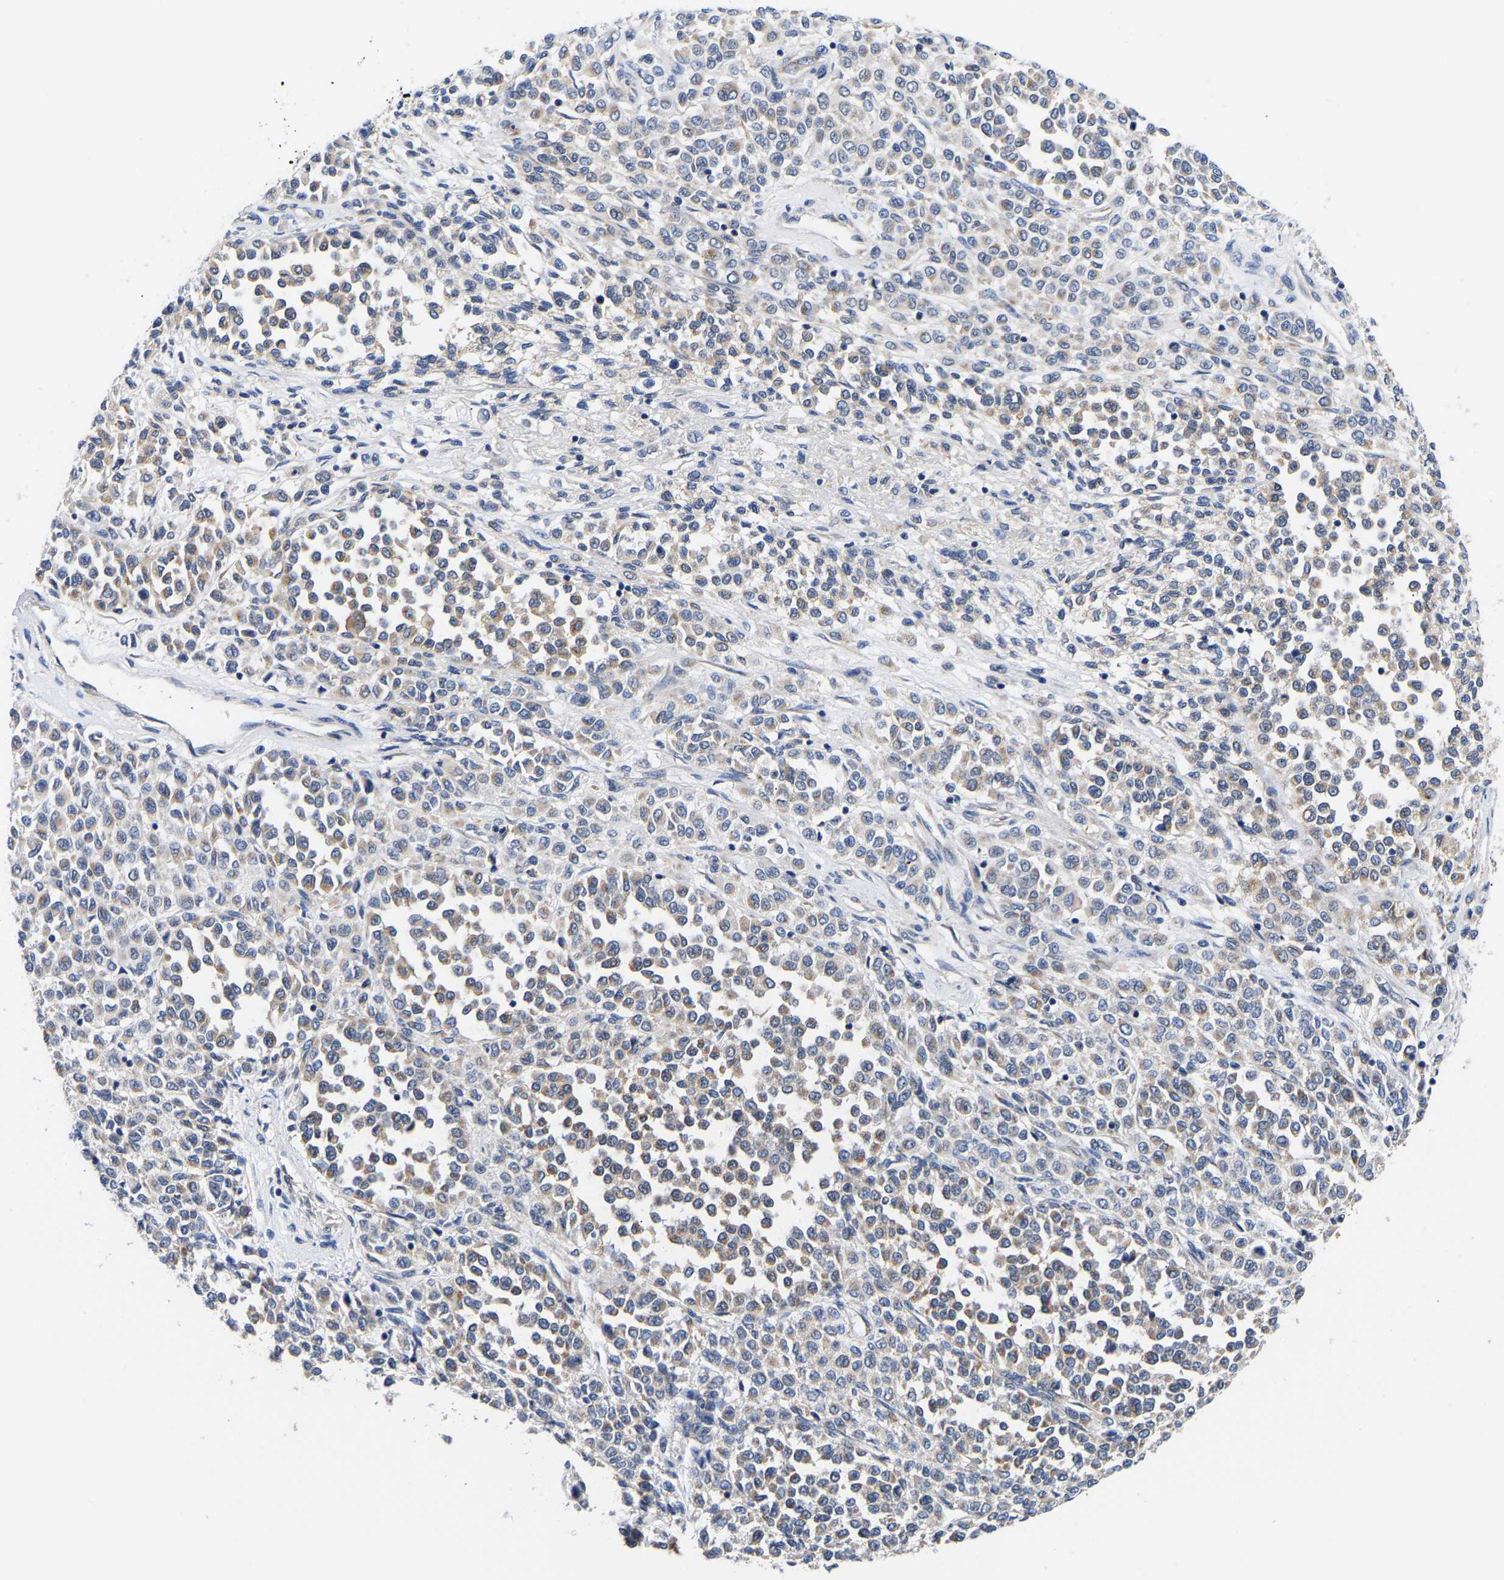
{"staining": {"intensity": "weak", "quantity": "25%-75%", "location": "cytoplasmic/membranous"}, "tissue": "melanoma", "cell_type": "Tumor cells", "image_type": "cancer", "snomed": [{"axis": "morphology", "description": "Malignant melanoma, Metastatic site"}, {"axis": "topography", "description": "Pancreas"}], "caption": "This histopathology image displays melanoma stained with IHC to label a protein in brown. The cytoplasmic/membranous of tumor cells show weak positivity for the protein. Nuclei are counter-stained blue.", "gene": "RINT1", "patient": {"sex": "female", "age": 30}}